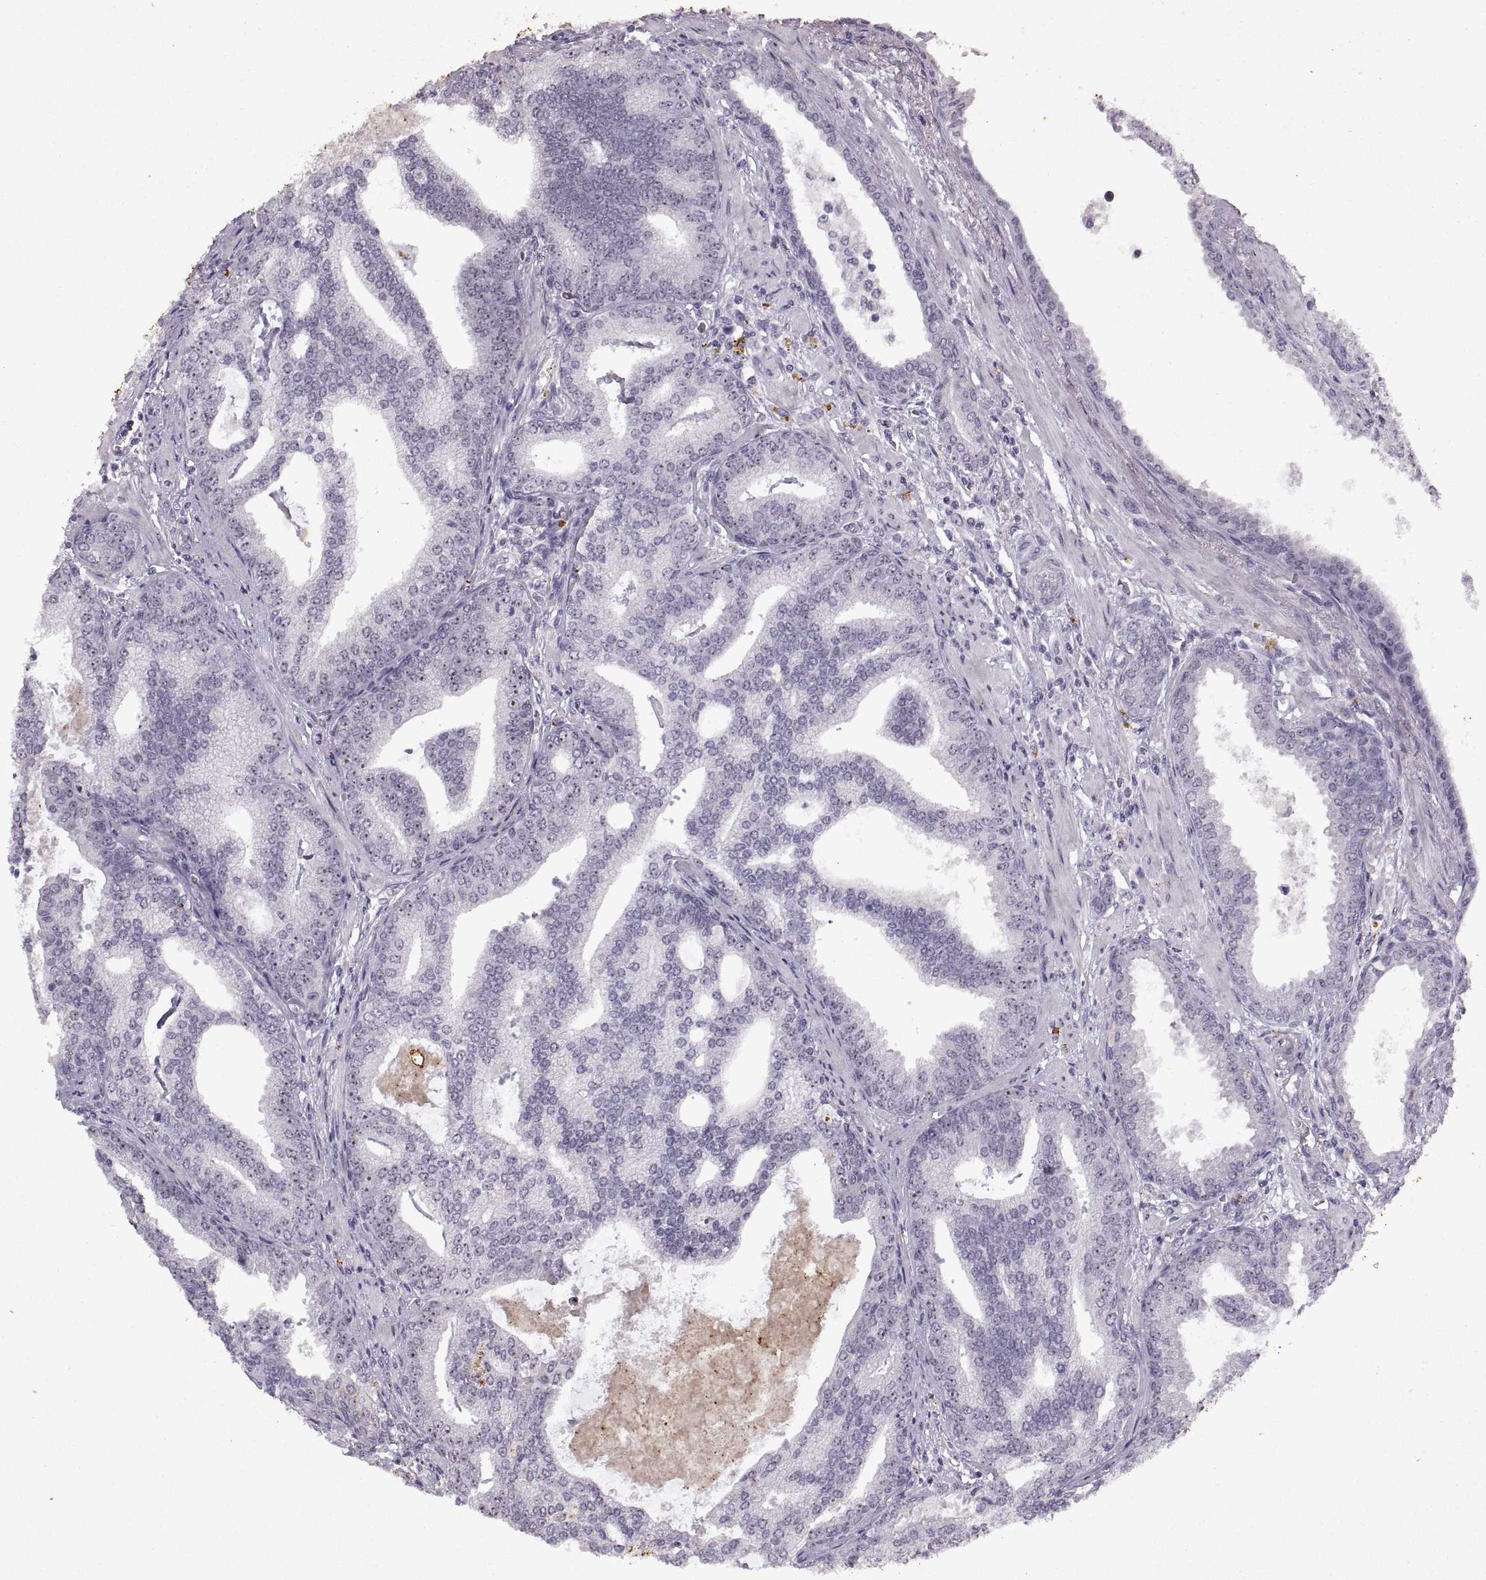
{"staining": {"intensity": "strong", "quantity": "<25%", "location": "nuclear"}, "tissue": "prostate cancer", "cell_type": "Tumor cells", "image_type": "cancer", "snomed": [{"axis": "morphology", "description": "Adenocarcinoma, NOS"}, {"axis": "topography", "description": "Prostate"}], "caption": "Immunohistochemistry (IHC) photomicrograph of human adenocarcinoma (prostate) stained for a protein (brown), which demonstrates medium levels of strong nuclear staining in approximately <25% of tumor cells.", "gene": "SINHCAF", "patient": {"sex": "male", "age": 64}}